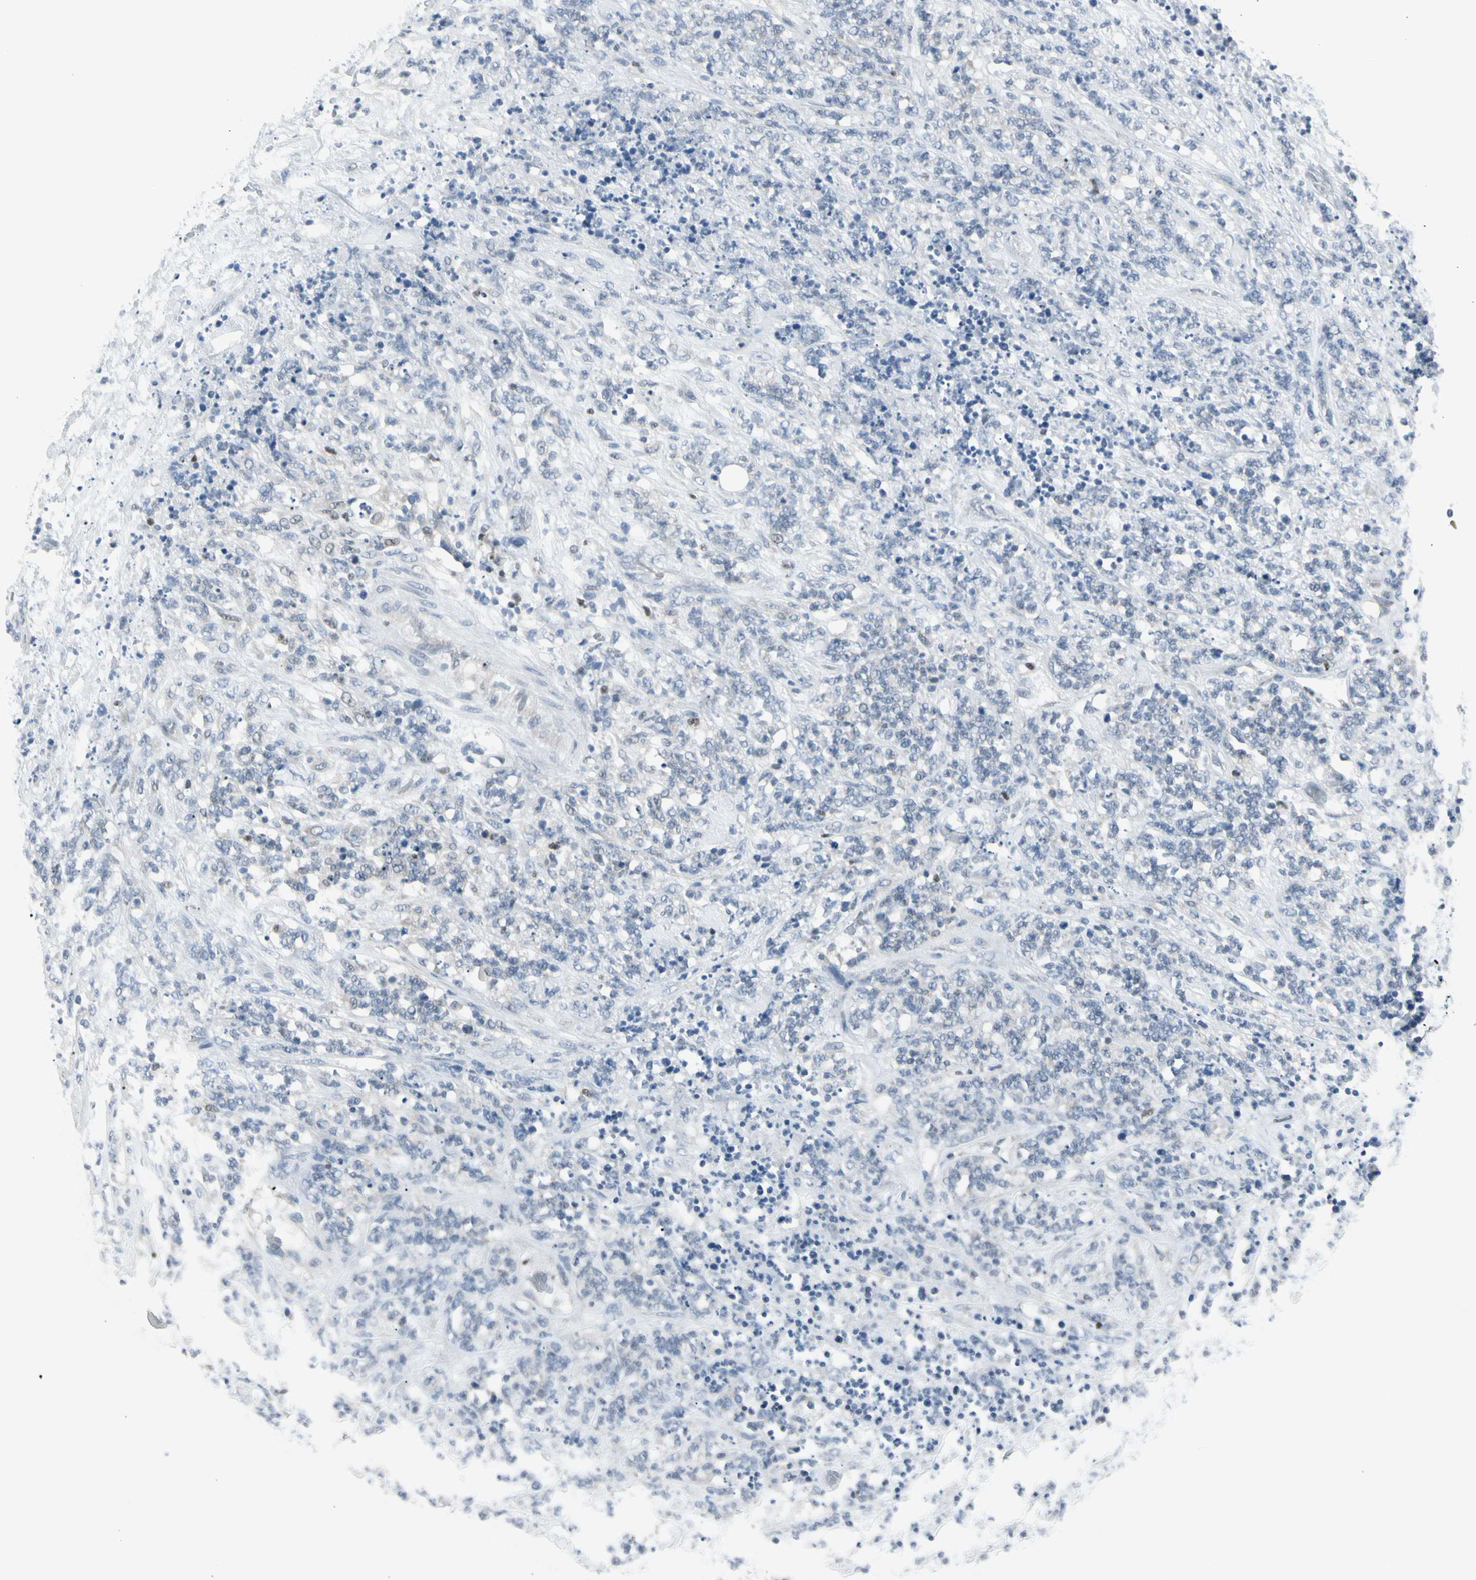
{"staining": {"intensity": "negative", "quantity": "none", "location": "none"}, "tissue": "lymphoma", "cell_type": "Tumor cells", "image_type": "cancer", "snomed": [{"axis": "morphology", "description": "Malignant lymphoma, non-Hodgkin's type, High grade"}, {"axis": "topography", "description": "Soft tissue"}], "caption": "Immunohistochemistry photomicrograph of high-grade malignant lymphoma, non-Hodgkin's type stained for a protein (brown), which displays no staining in tumor cells.", "gene": "ZBTB7B", "patient": {"sex": "male", "age": 18}}